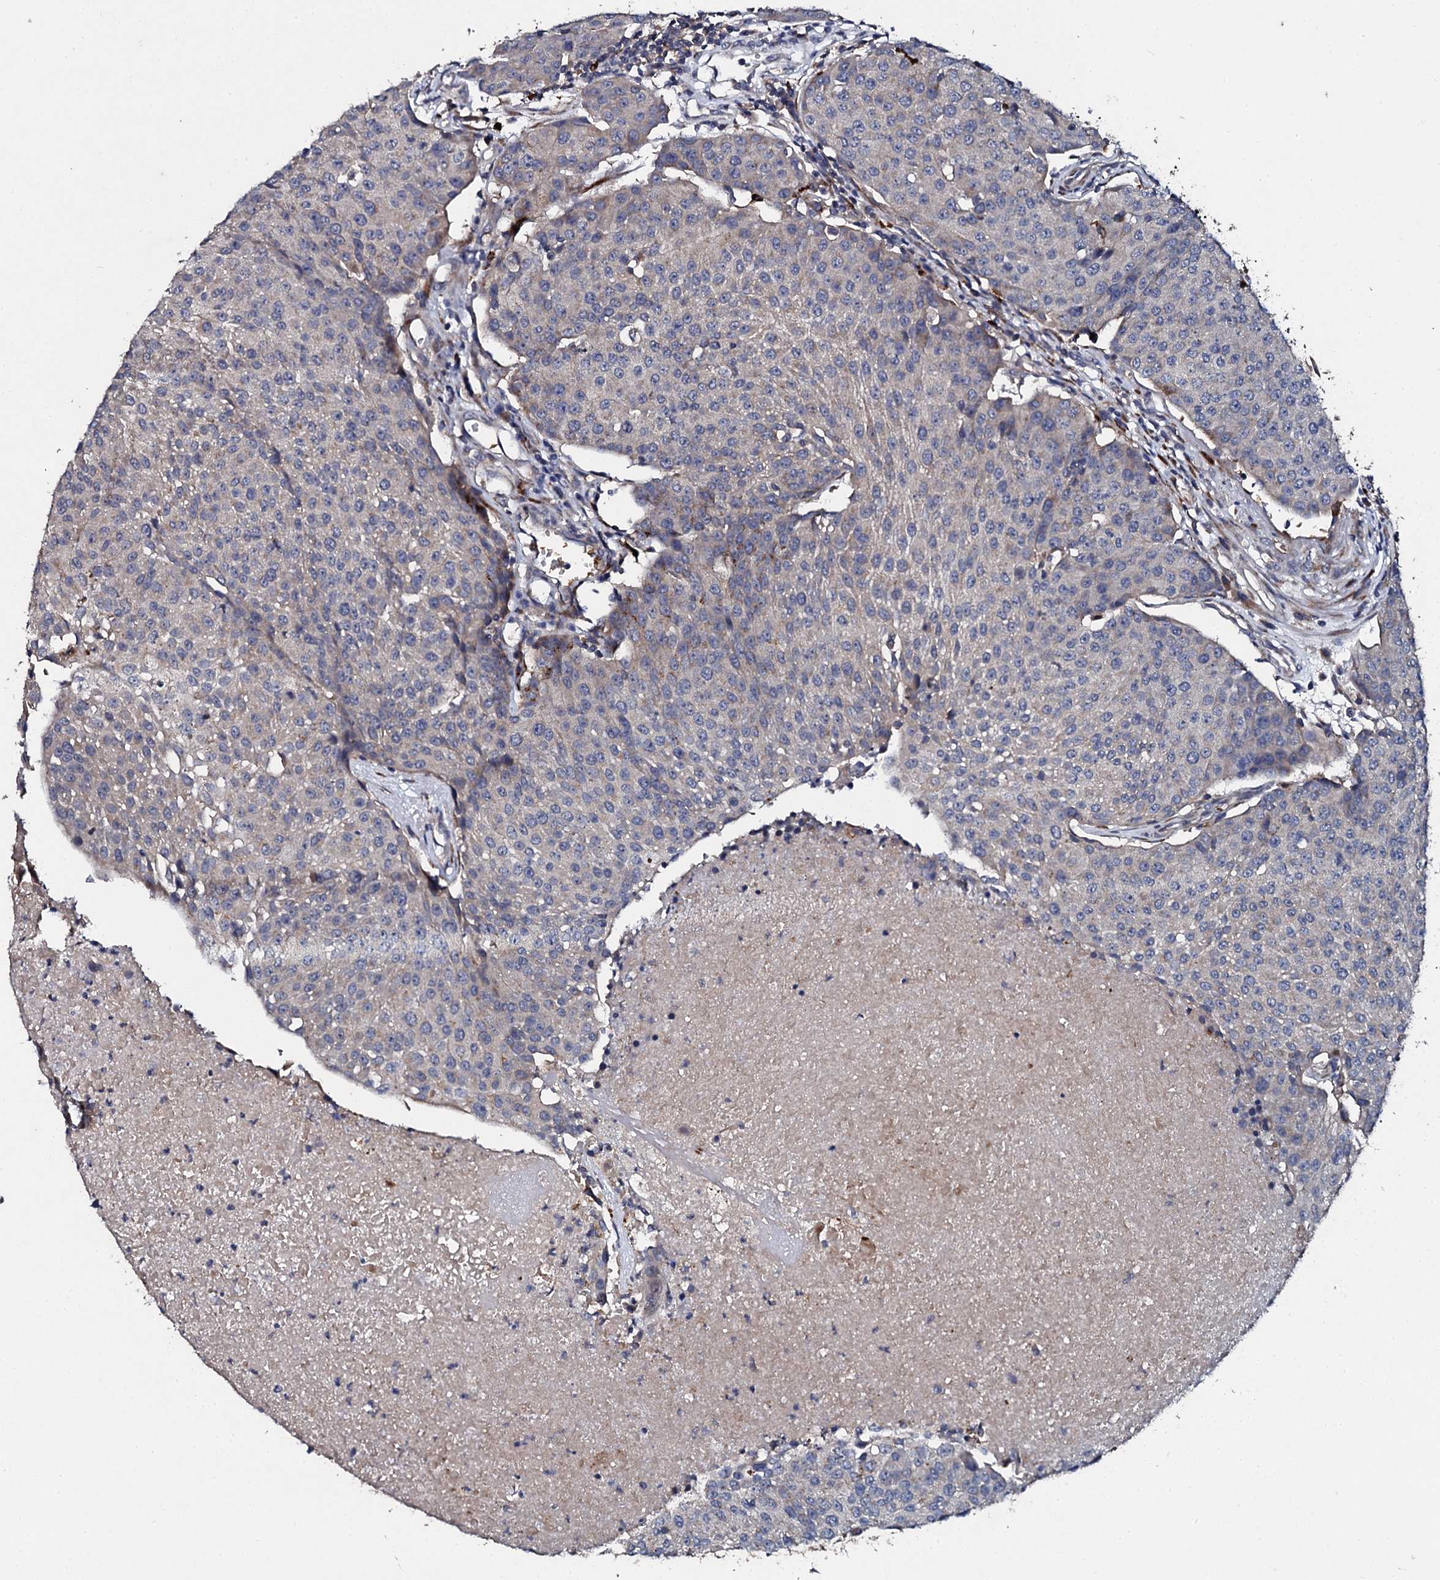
{"staining": {"intensity": "weak", "quantity": "<25%", "location": "cytoplasmic/membranous"}, "tissue": "urothelial cancer", "cell_type": "Tumor cells", "image_type": "cancer", "snomed": [{"axis": "morphology", "description": "Urothelial carcinoma, High grade"}, {"axis": "topography", "description": "Urinary bladder"}], "caption": "A micrograph of high-grade urothelial carcinoma stained for a protein exhibits no brown staining in tumor cells. (Brightfield microscopy of DAB (3,3'-diaminobenzidine) immunohistochemistry at high magnification).", "gene": "LRRC28", "patient": {"sex": "female", "age": 85}}